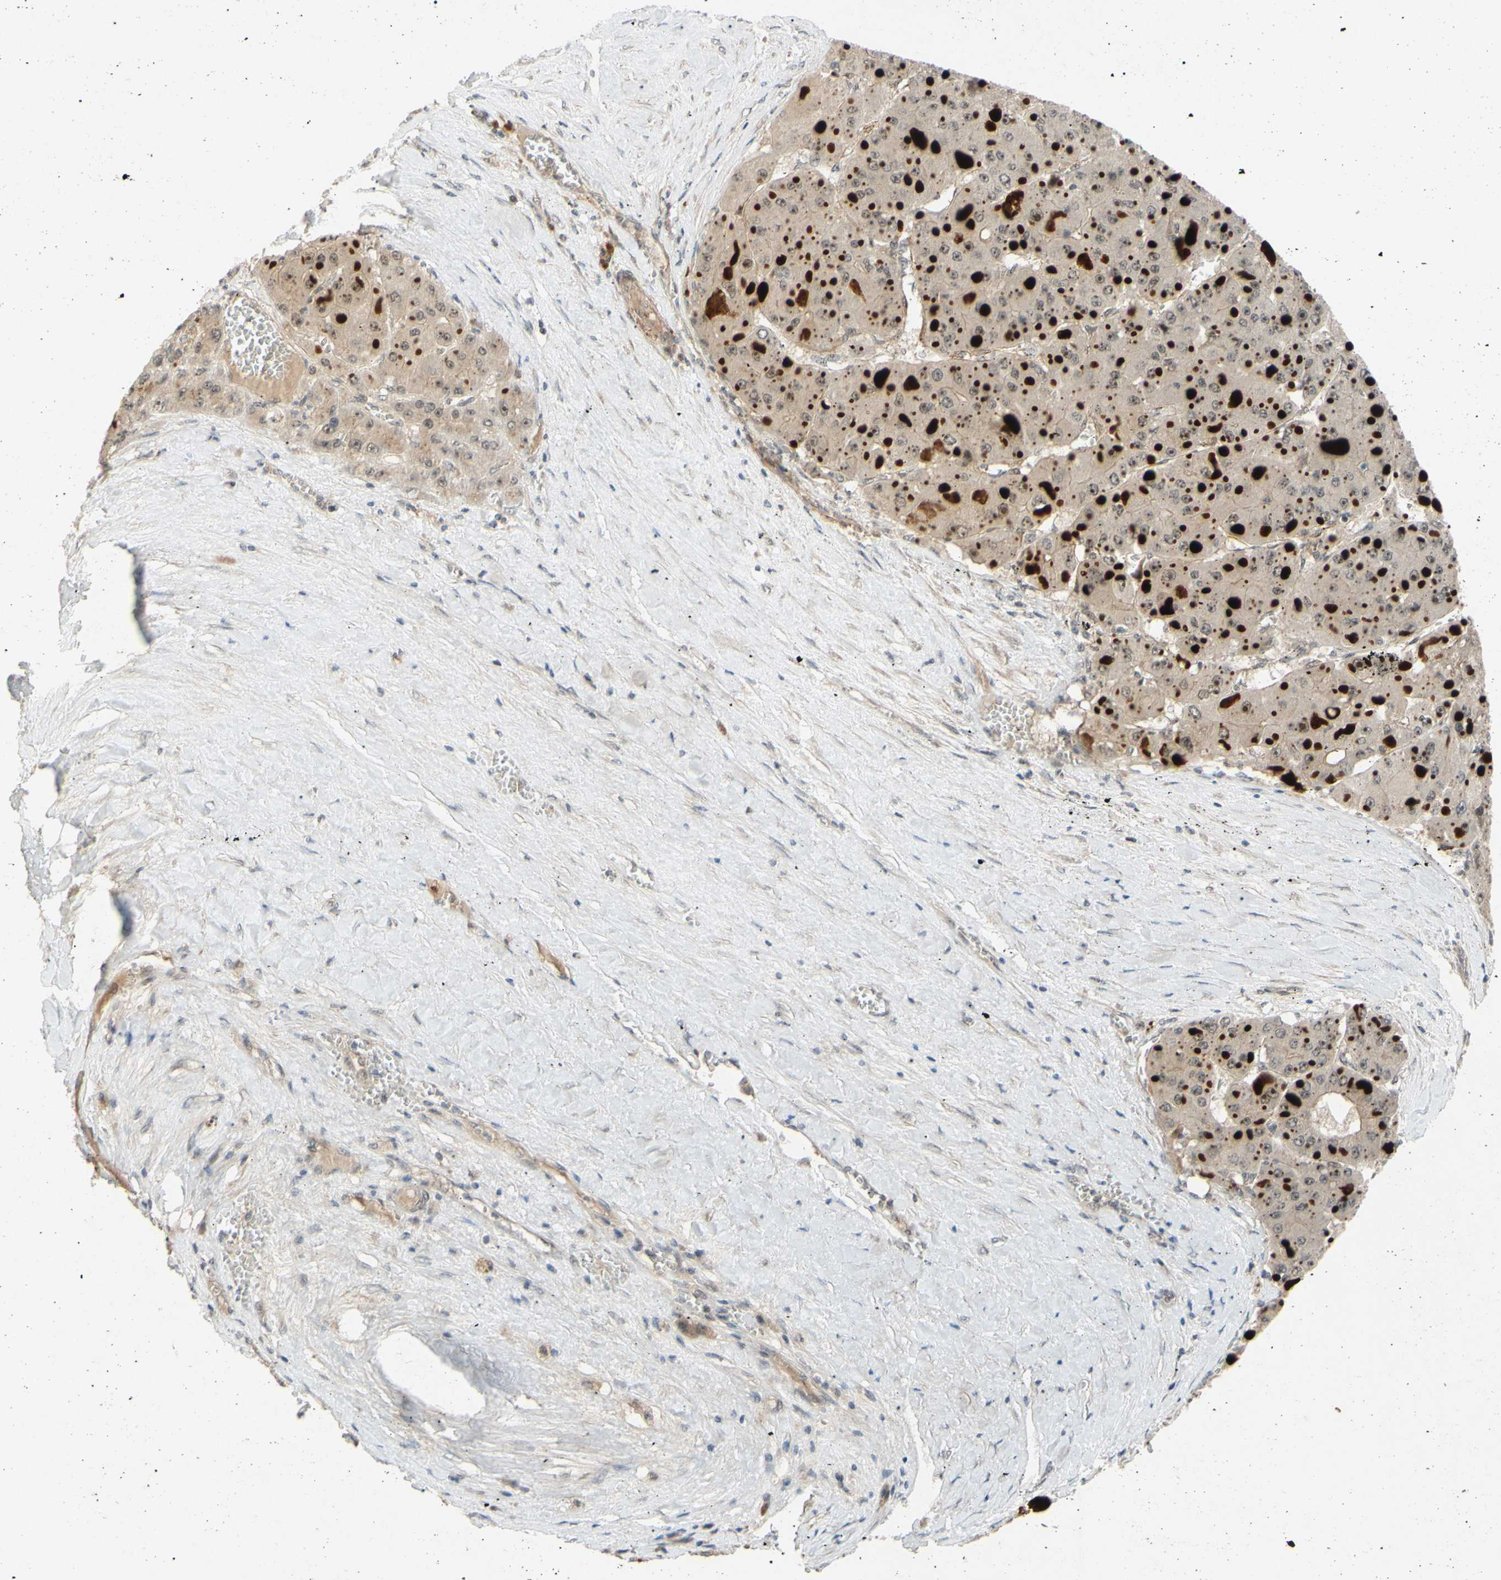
{"staining": {"intensity": "weak", "quantity": ">75%", "location": "cytoplasmic/membranous"}, "tissue": "liver cancer", "cell_type": "Tumor cells", "image_type": "cancer", "snomed": [{"axis": "morphology", "description": "Carcinoma, Hepatocellular, NOS"}, {"axis": "topography", "description": "Liver"}], "caption": "The histopathology image shows staining of hepatocellular carcinoma (liver), revealing weak cytoplasmic/membranous protein expression (brown color) within tumor cells. The staining is performed using DAB (3,3'-diaminobenzidine) brown chromogen to label protein expression. The nuclei are counter-stained blue using hematoxylin.", "gene": "ALK", "patient": {"sex": "female", "age": 73}}